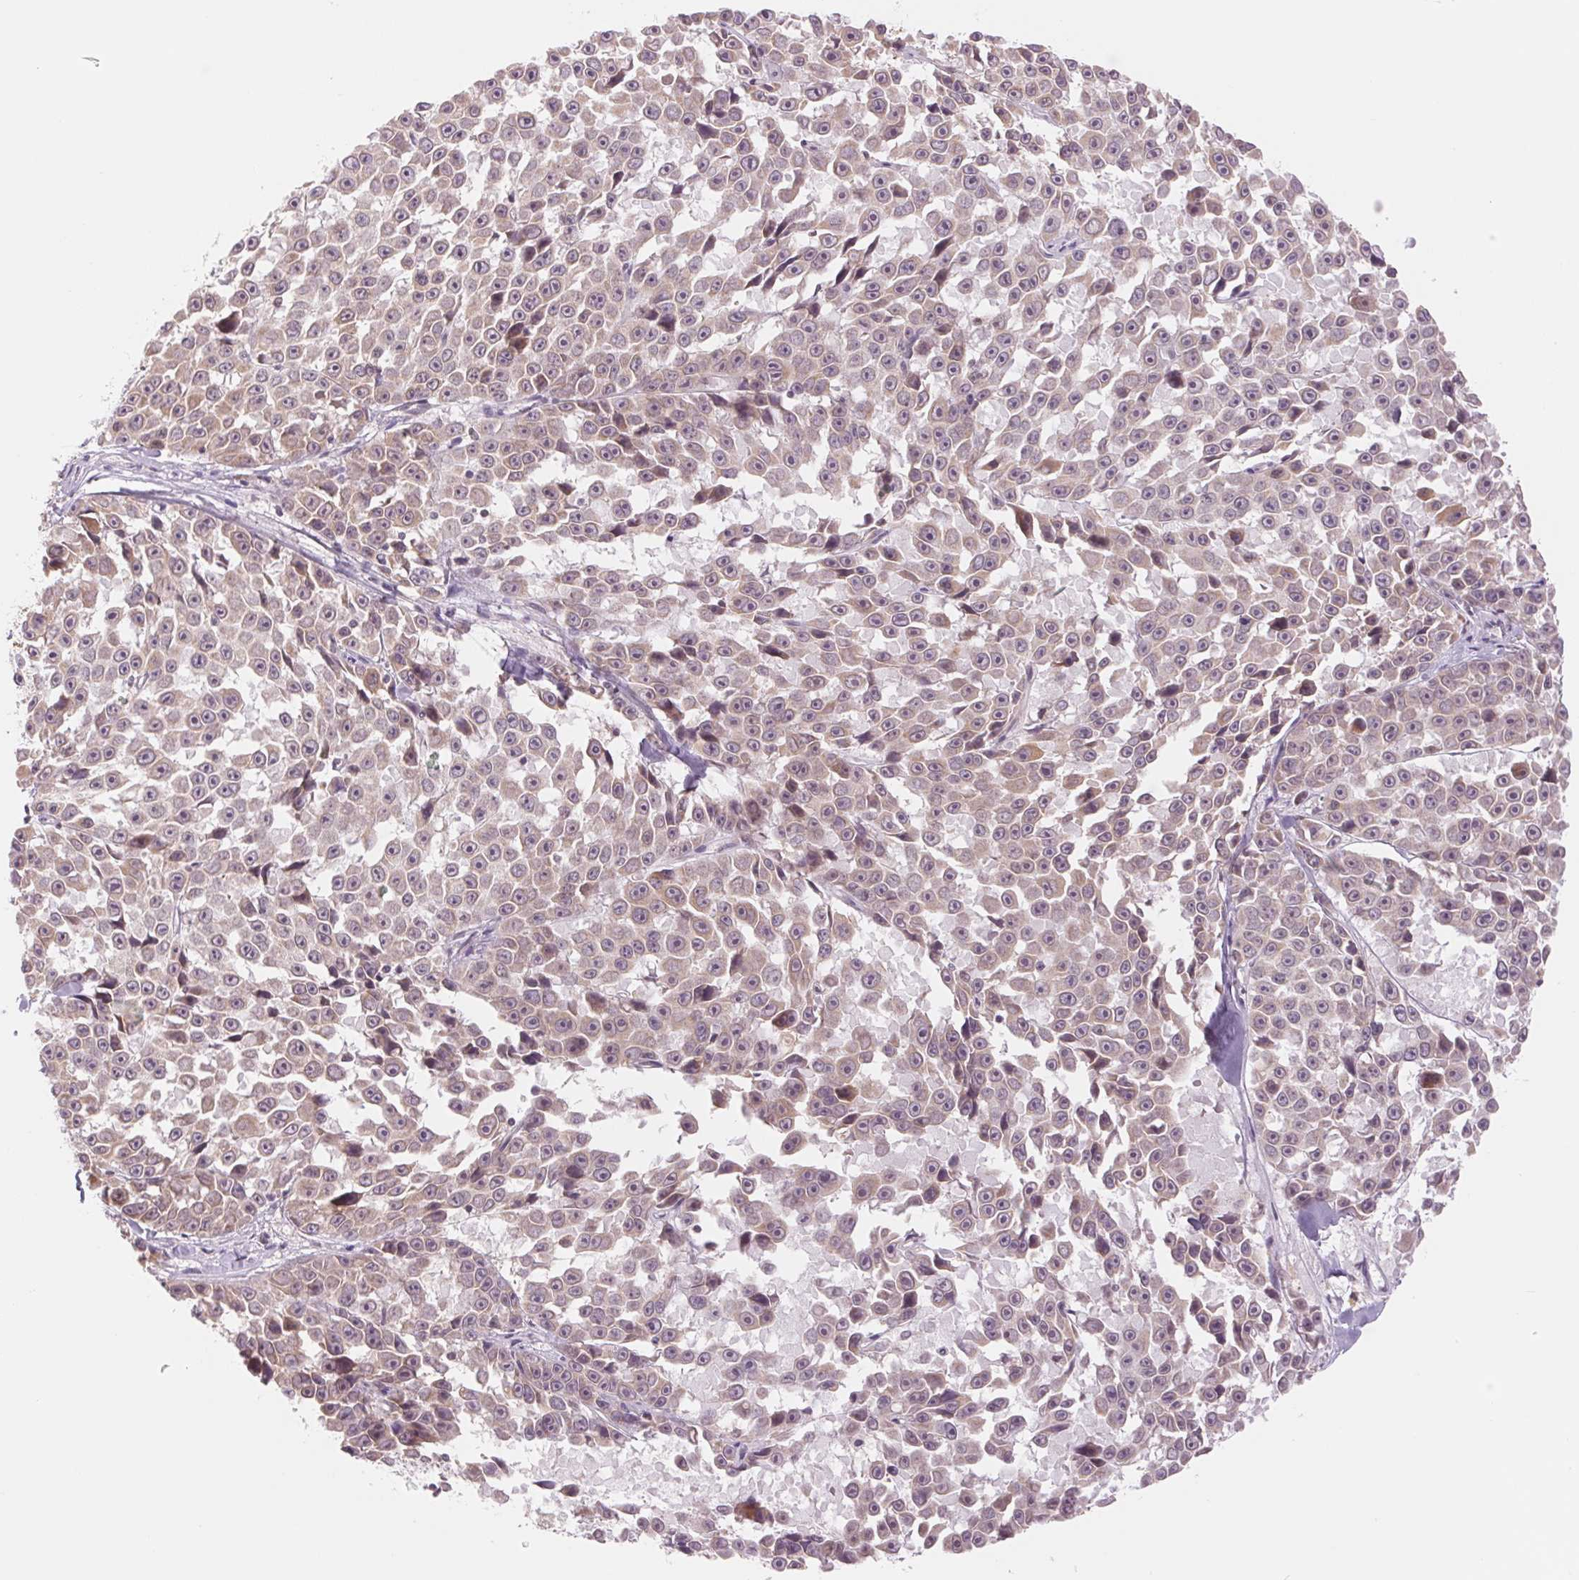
{"staining": {"intensity": "weak", "quantity": "<25%", "location": "cytoplasmic/membranous"}, "tissue": "melanoma", "cell_type": "Tumor cells", "image_type": "cancer", "snomed": [{"axis": "morphology", "description": "Malignant melanoma, NOS"}, {"axis": "topography", "description": "Skin"}], "caption": "Malignant melanoma stained for a protein using immunohistochemistry (IHC) shows no expression tumor cells.", "gene": "TECR", "patient": {"sex": "female", "age": 66}}